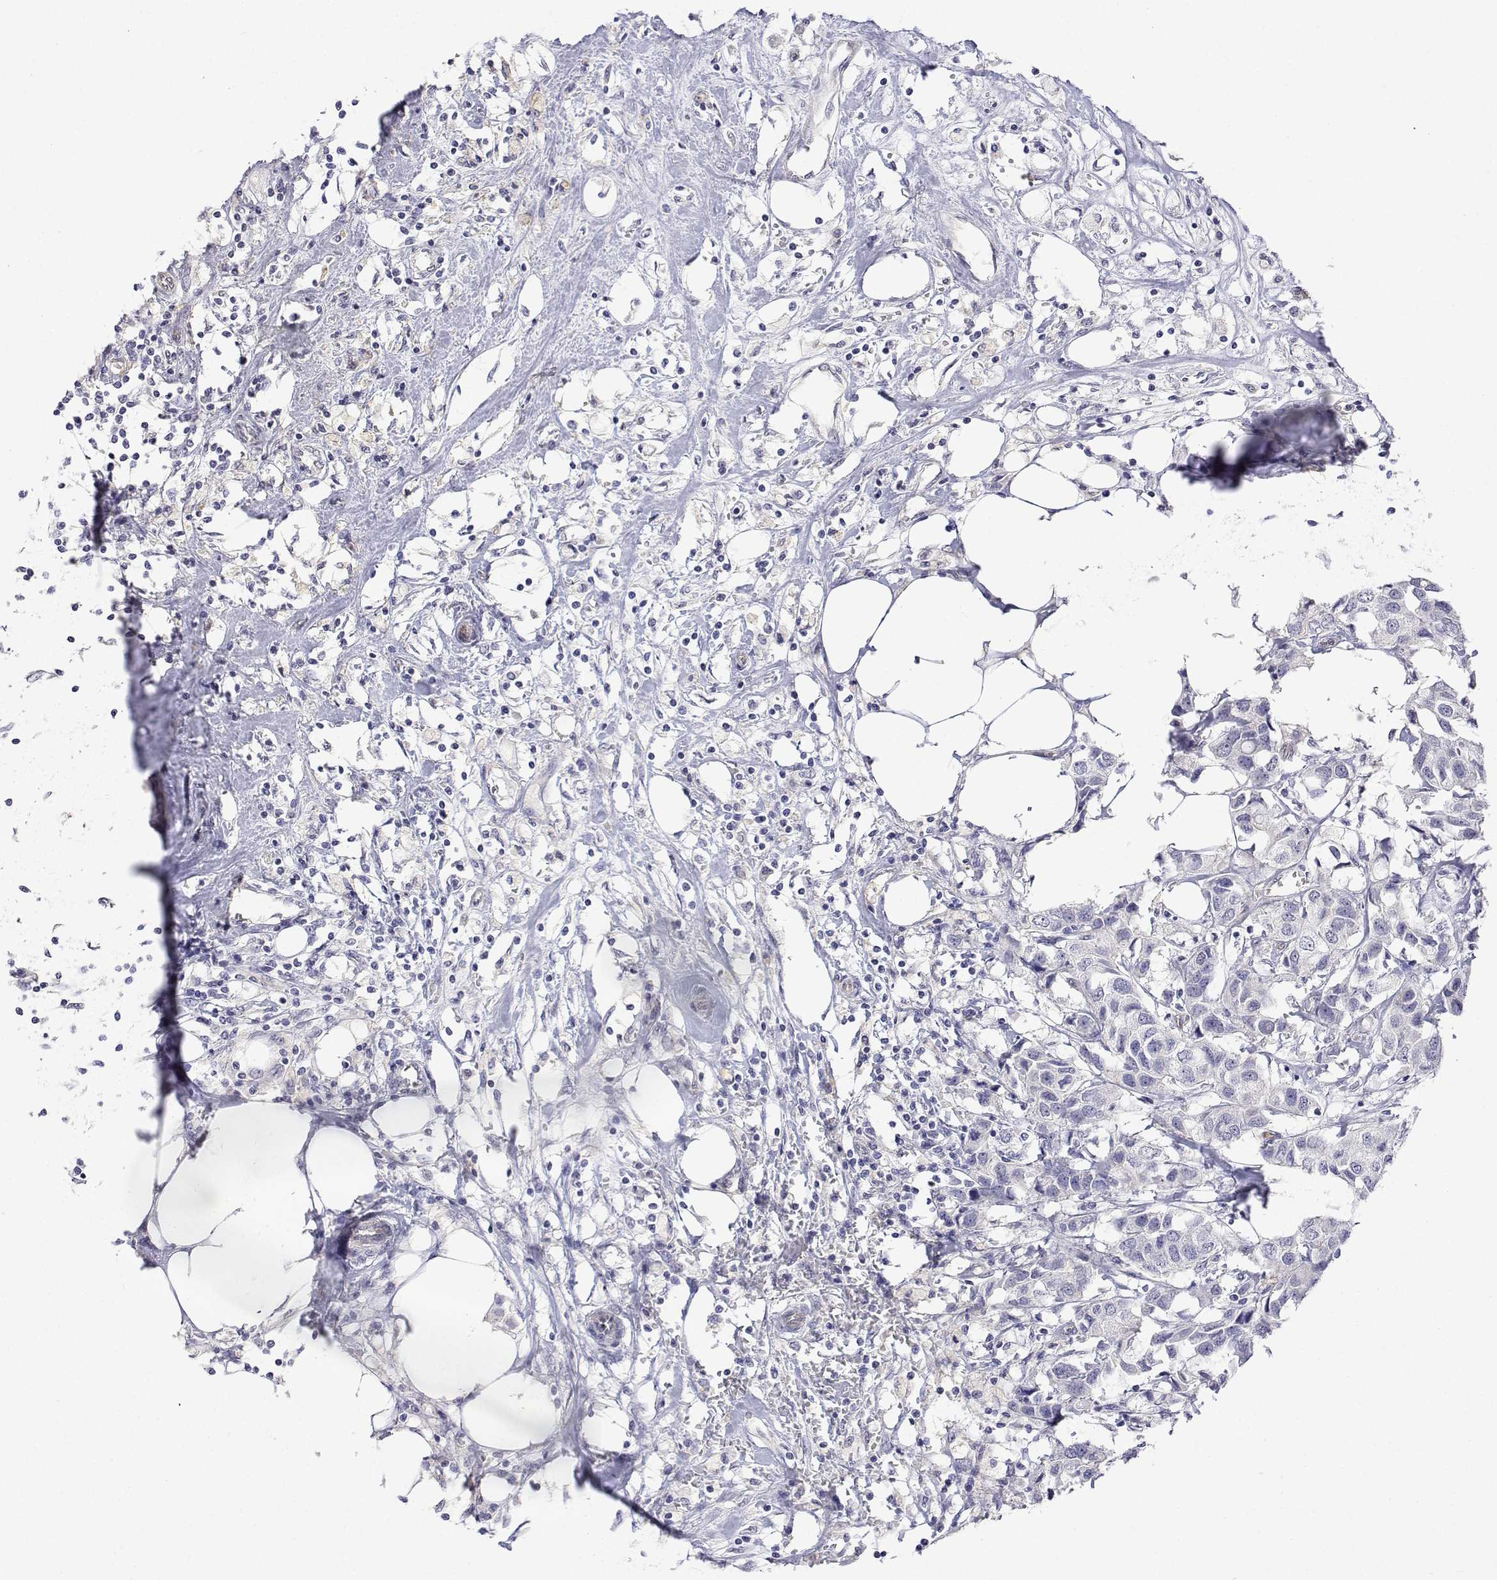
{"staining": {"intensity": "negative", "quantity": "none", "location": "none"}, "tissue": "breast cancer", "cell_type": "Tumor cells", "image_type": "cancer", "snomed": [{"axis": "morphology", "description": "Duct carcinoma"}, {"axis": "topography", "description": "Breast"}], "caption": "This is a photomicrograph of IHC staining of breast cancer (infiltrating ductal carcinoma), which shows no expression in tumor cells. The staining was performed using DAB (3,3'-diaminobenzidine) to visualize the protein expression in brown, while the nuclei were stained in blue with hematoxylin (Magnification: 20x).", "gene": "PLCB1", "patient": {"sex": "female", "age": 80}}